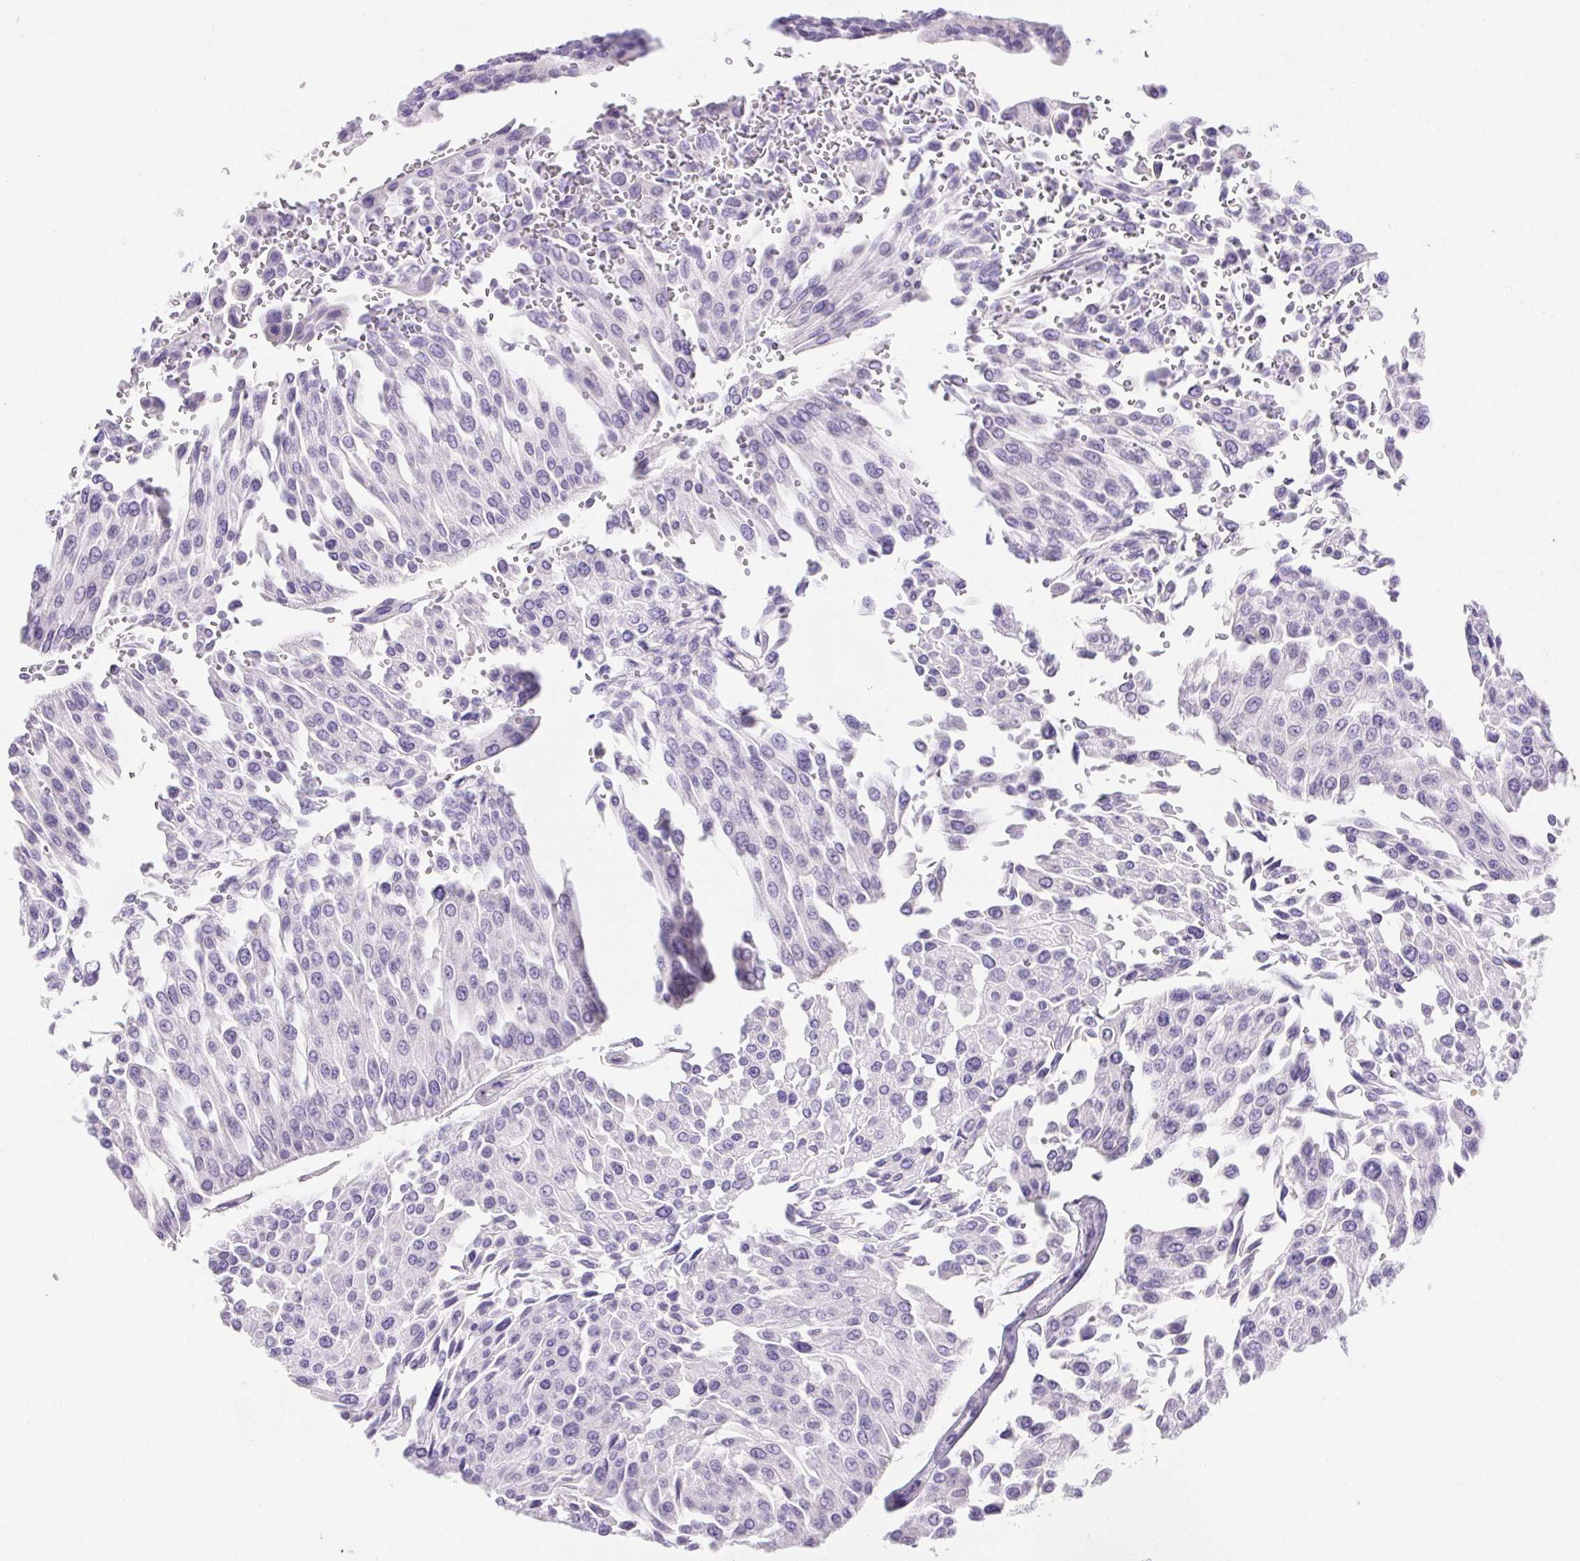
{"staining": {"intensity": "negative", "quantity": "none", "location": "none"}, "tissue": "urothelial cancer", "cell_type": "Tumor cells", "image_type": "cancer", "snomed": [{"axis": "morphology", "description": "Urothelial carcinoma, NOS"}, {"axis": "topography", "description": "Urinary bladder"}], "caption": "A photomicrograph of human urothelial cancer is negative for staining in tumor cells. (Stains: DAB immunohistochemistry with hematoxylin counter stain, Microscopy: brightfield microscopy at high magnification).", "gene": "PNLIP", "patient": {"sex": "male", "age": 67}}